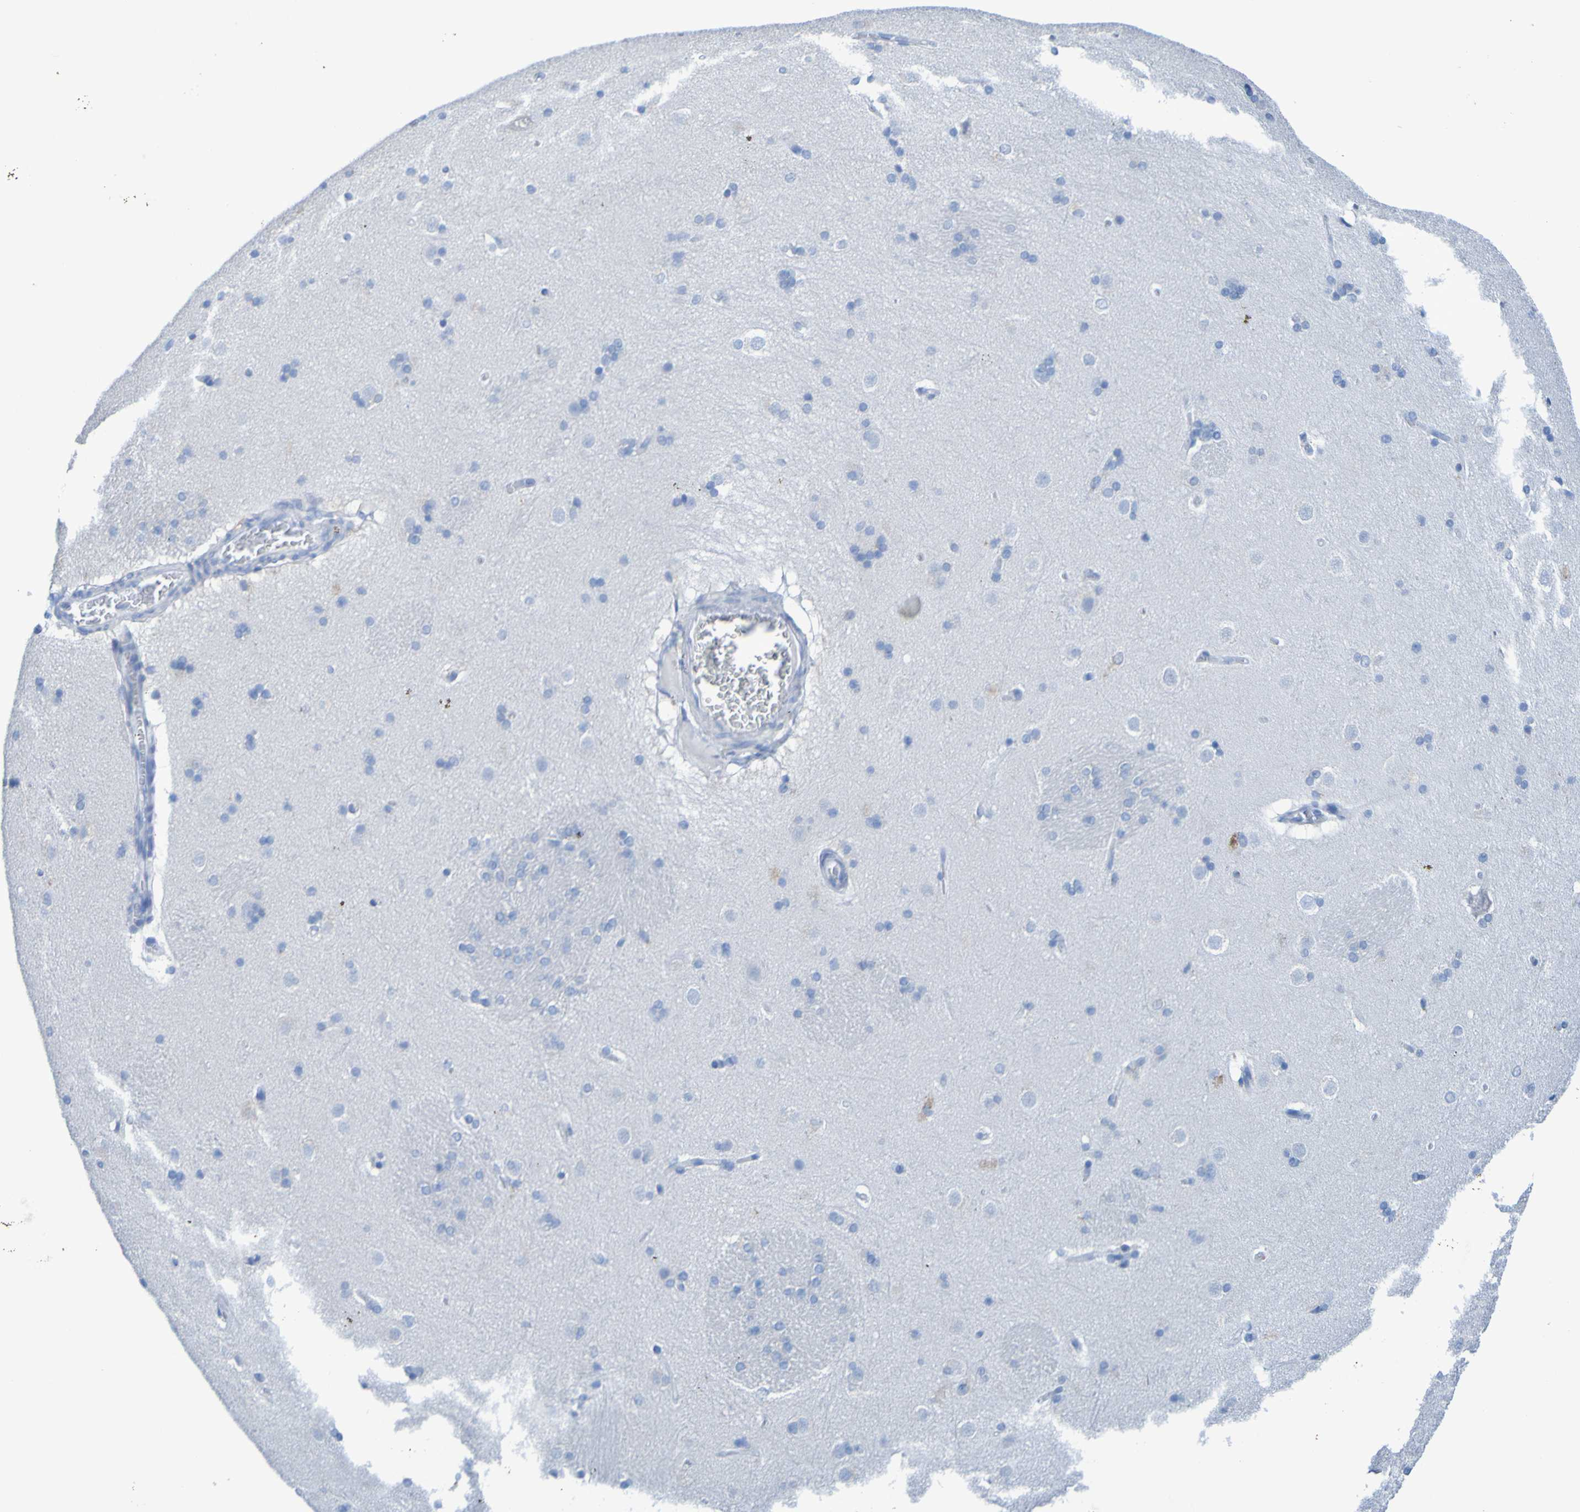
{"staining": {"intensity": "negative", "quantity": "none", "location": "none"}, "tissue": "caudate", "cell_type": "Glial cells", "image_type": "normal", "snomed": [{"axis": "morphology", "description": "Normal tissue, NOS"}, {"axis": "topography", "description": "Lateral ventricle wall"}], "caption": "An IHC photomicrograph of normal caudate is shown. There is no staining in glial cells of caudate. The staining is performed using DAB (3,3'-diaminobenzidine) brown chromogen with nuclei counter-stained in using hematoxylin.", "gene": "ACMSD", "patient": {"sex": "female", "age": 19}}